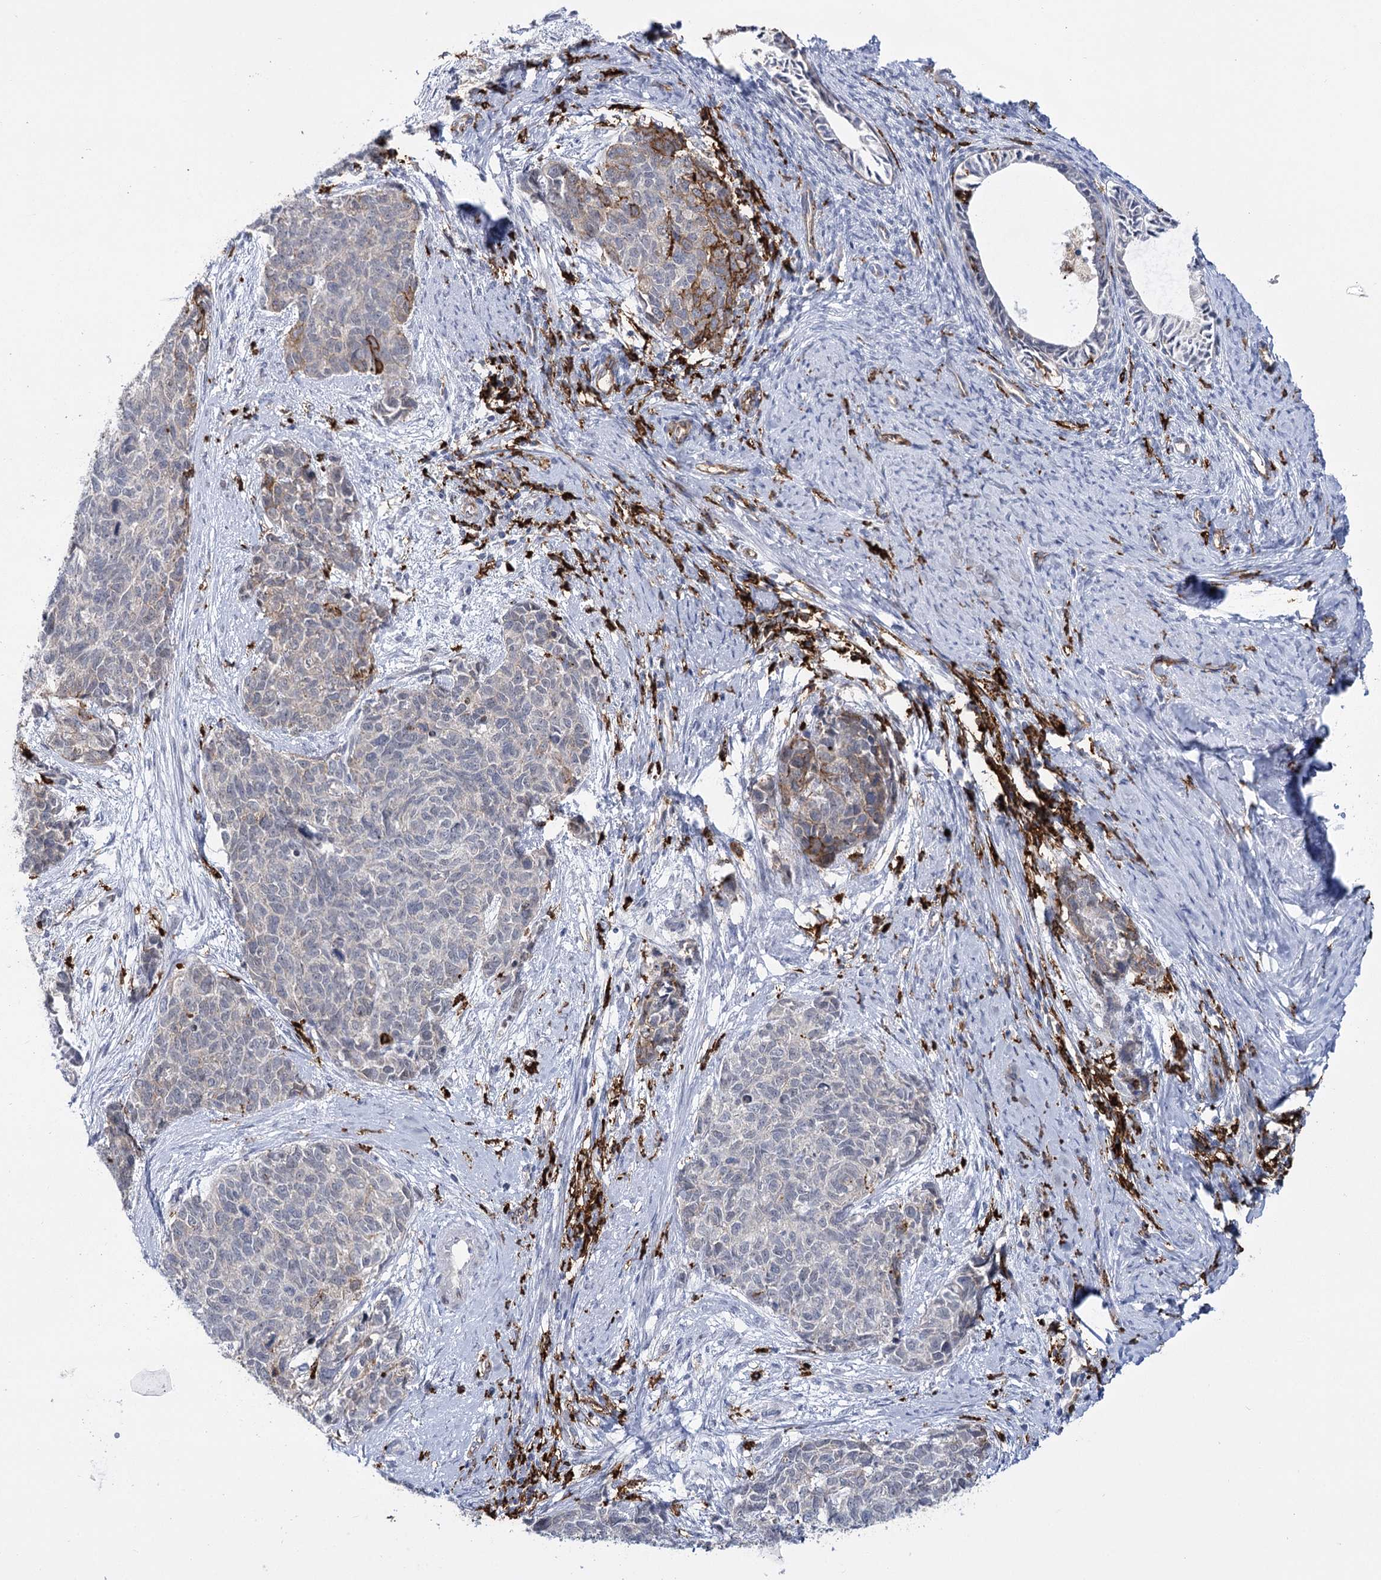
{"staining": {"intensity": "negative", "quantity": "none", "location": "none"}, "tissue": "cervical cancer", "cell_type": "Tumor cells", "image_type": "cancer", "snomed": [{"axis": "morphology", "description": "Squamous cell carcinoma, NOS"}, {"axis": "topography", "description": "Cervix"}], "caption": "Histopathology image shows no protein positivity in tumor cells of cervical cancer tissue.", "gene": "PIWIL4", "patient": {"sex": "female", "age": 63}}